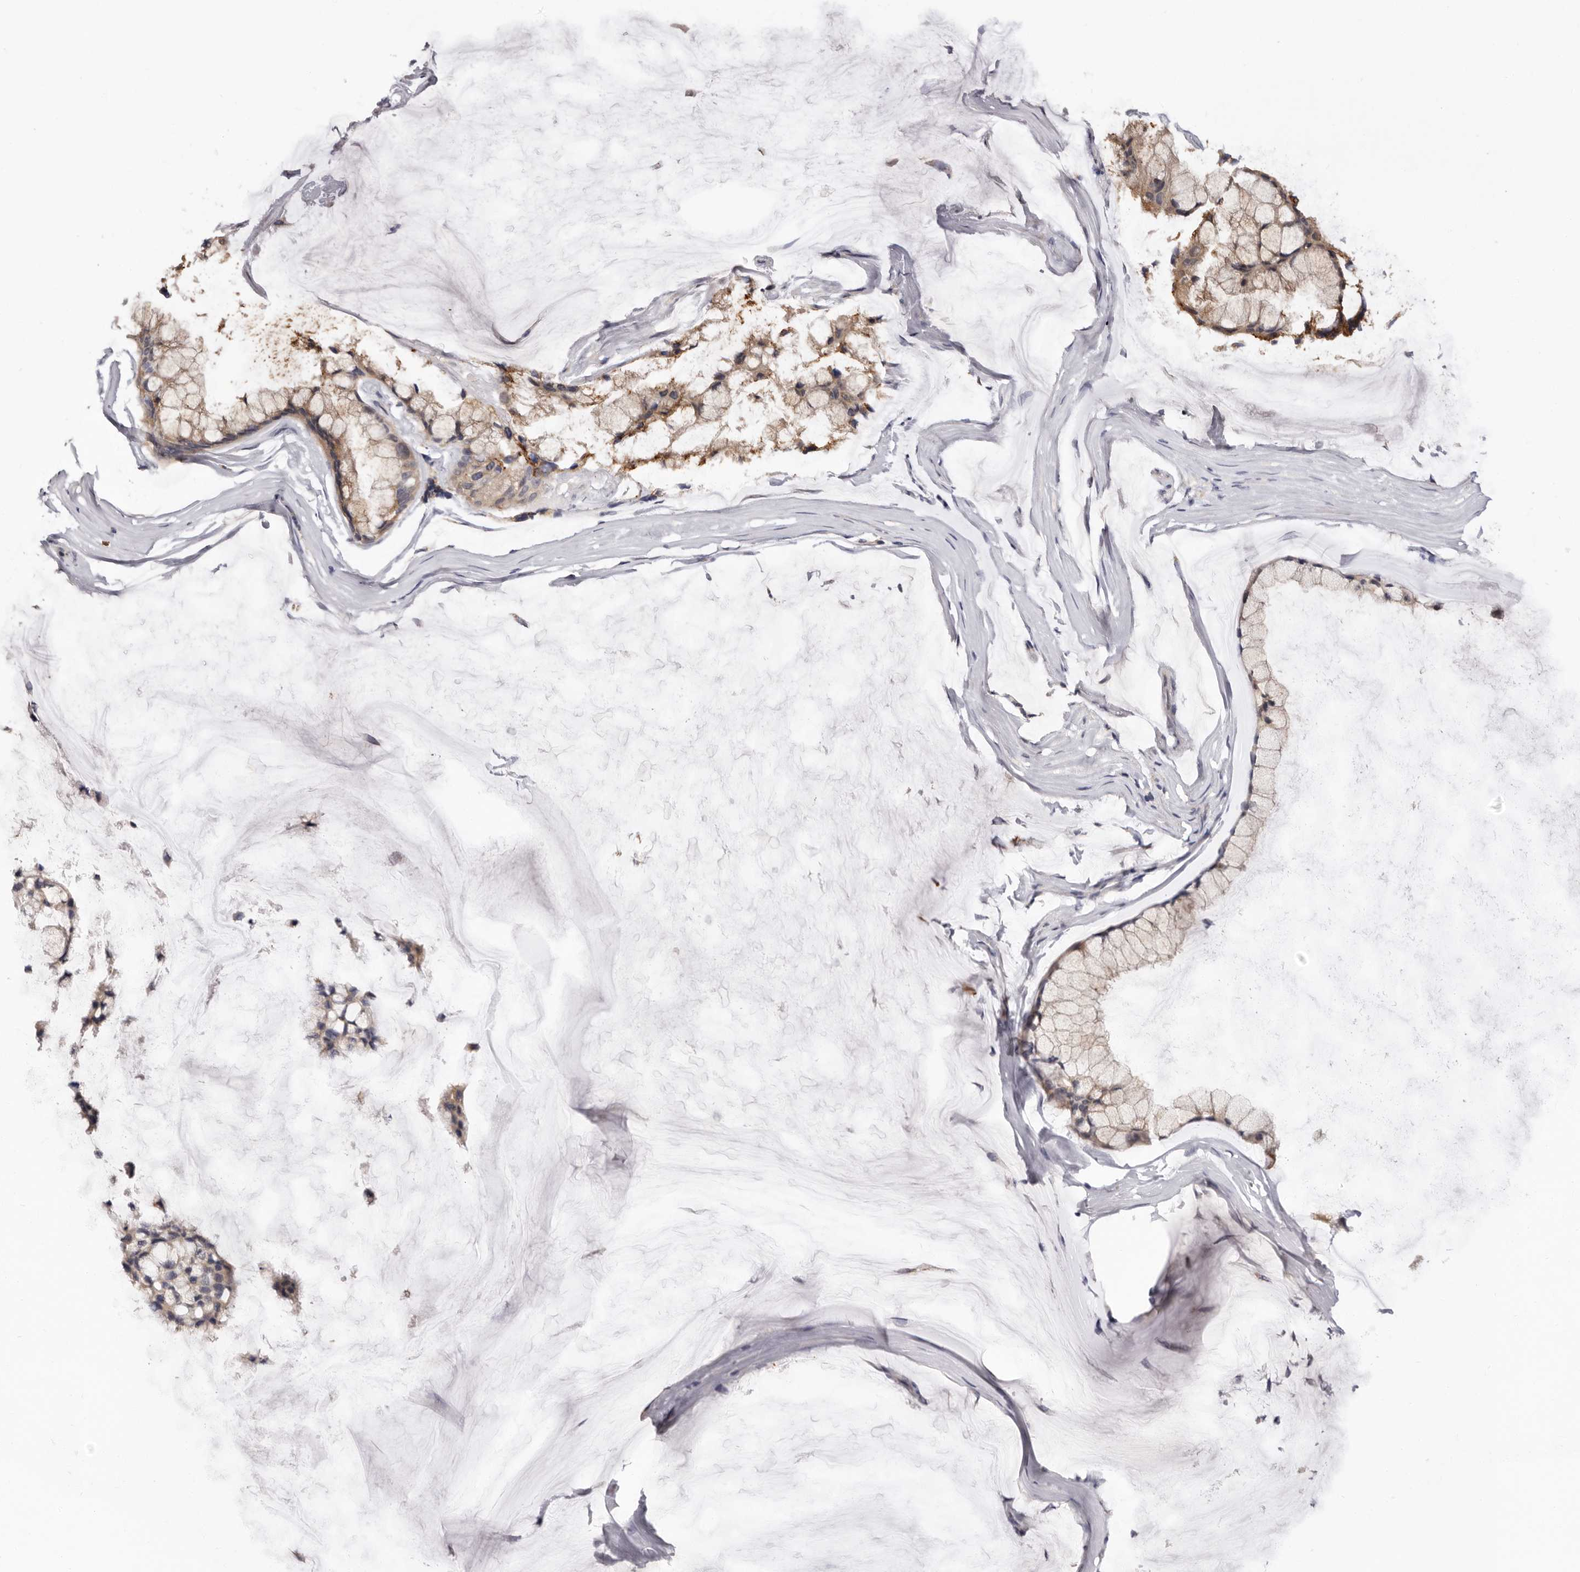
{"staining": {"intensity": "weak", "quantity": ">75%", "location": "cytoplasmic/membranous"}, "tissue": "ovarian cancer", "cell_type": "Tumor cells", "image_type": "cancer", "snomed": [{"axis": "morphology", "description": "Cystadenocarcinoma, mucinous, NOS"}, {"axis": "topography", "description": "Ovary"}], "caption": "Weak cytoplasmic/membranous staining for a protein is present in approximately >75% of tumor cells of ovarian mucinous cystadenocarcinoma using immunohistochemistry (IHC).", "gene": "DAP", "patient": {"sex": "female", "age": 39}}